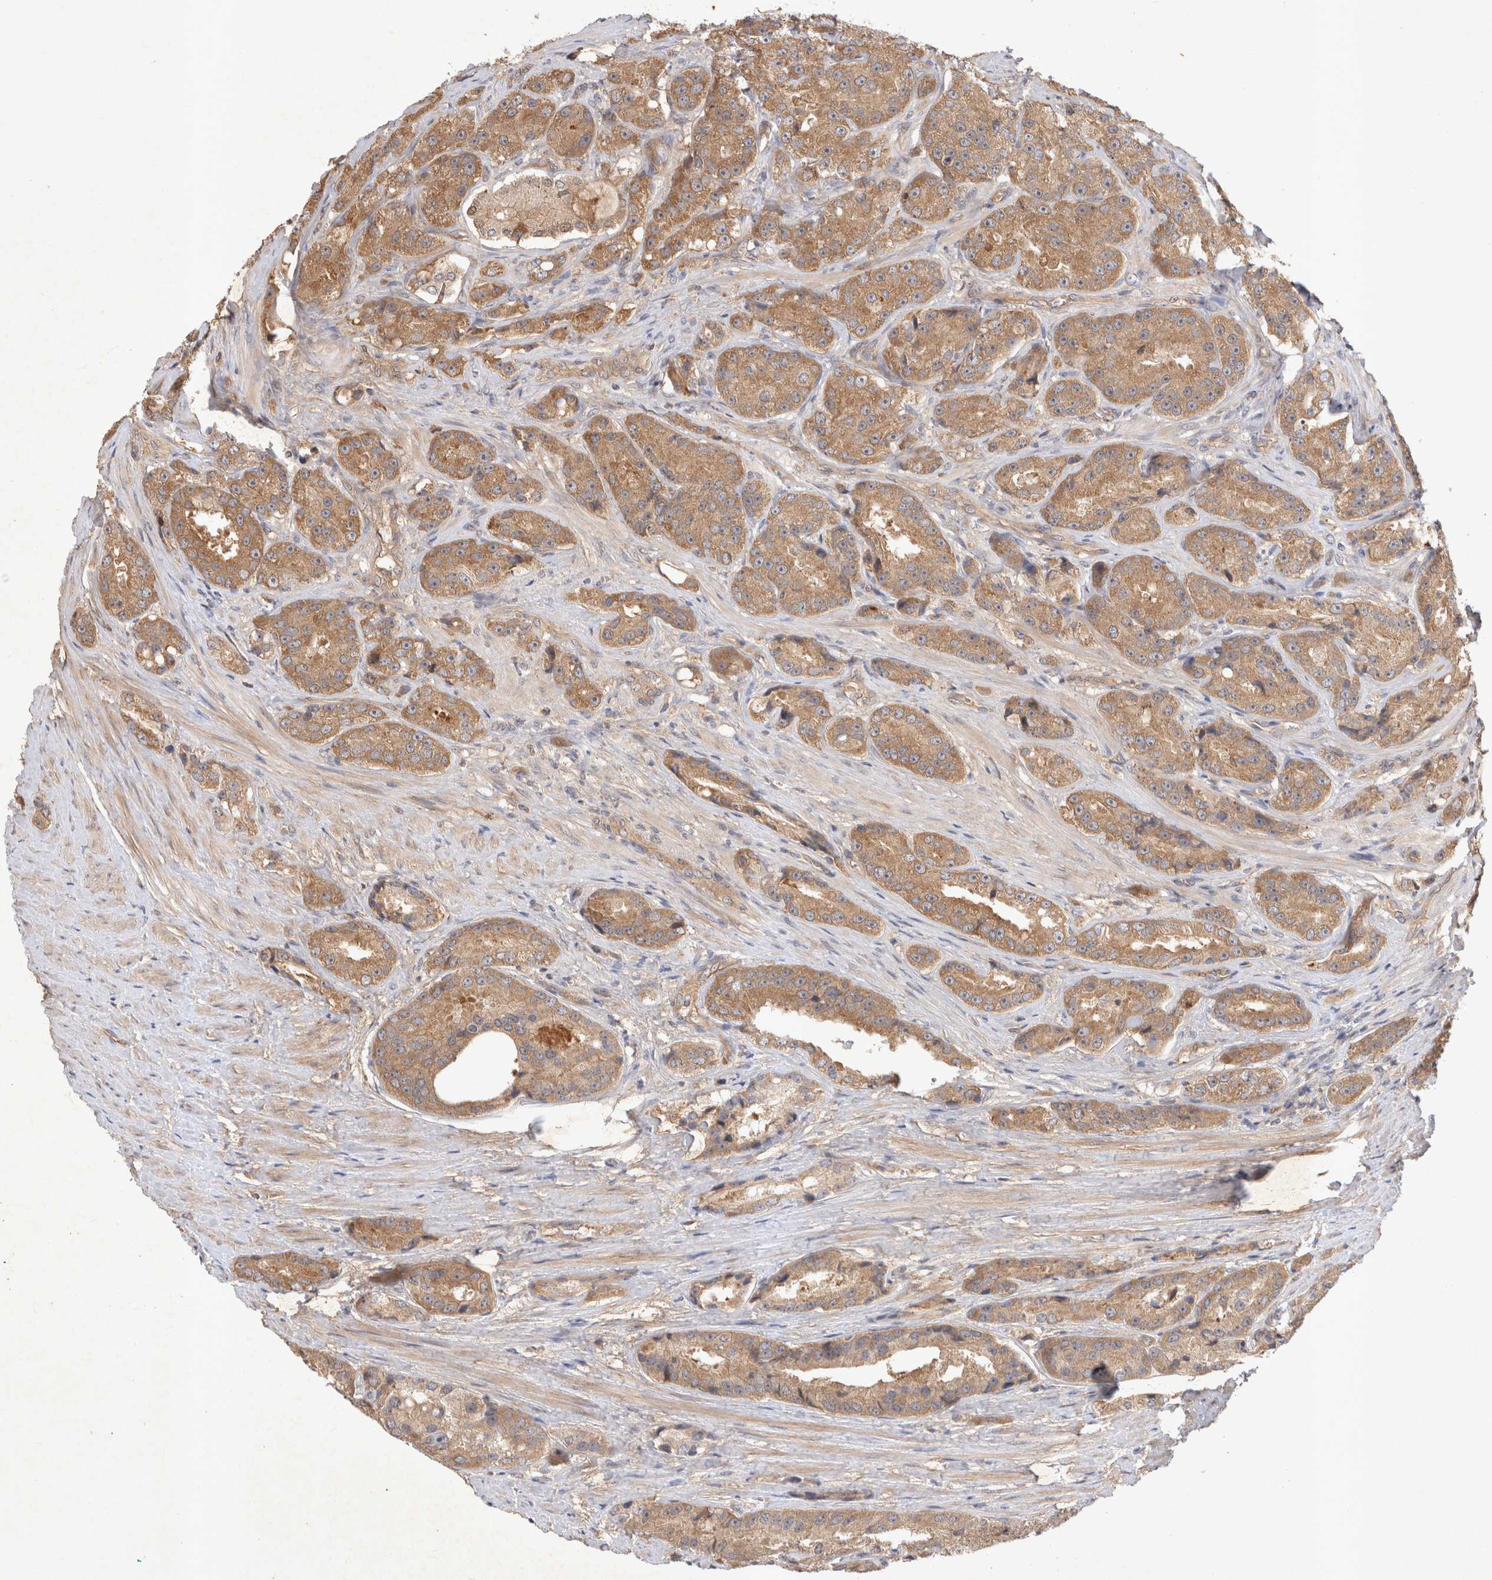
{"staining": {"intensity": "moderate", "quantity": ">75%", "location": "cytoplasmic/membranous"}, "tissue": "prostate cancer", "cell_type": "Tumor cells", "image_type": "cancer", "snomed": [{"axis": "morphology", "description": "Adenocarcinoma, High grade"}, {"axis": "topography", "description": "Prostate"}], "caption": "High-power microscopy captured an IHC histopathology image of prostate cancer, revealing moderate cytoplasmic/membranous expression in about >75% of tumor cells.", "gene": "YES1", "patient": {"sex": "male", "age": 60}}